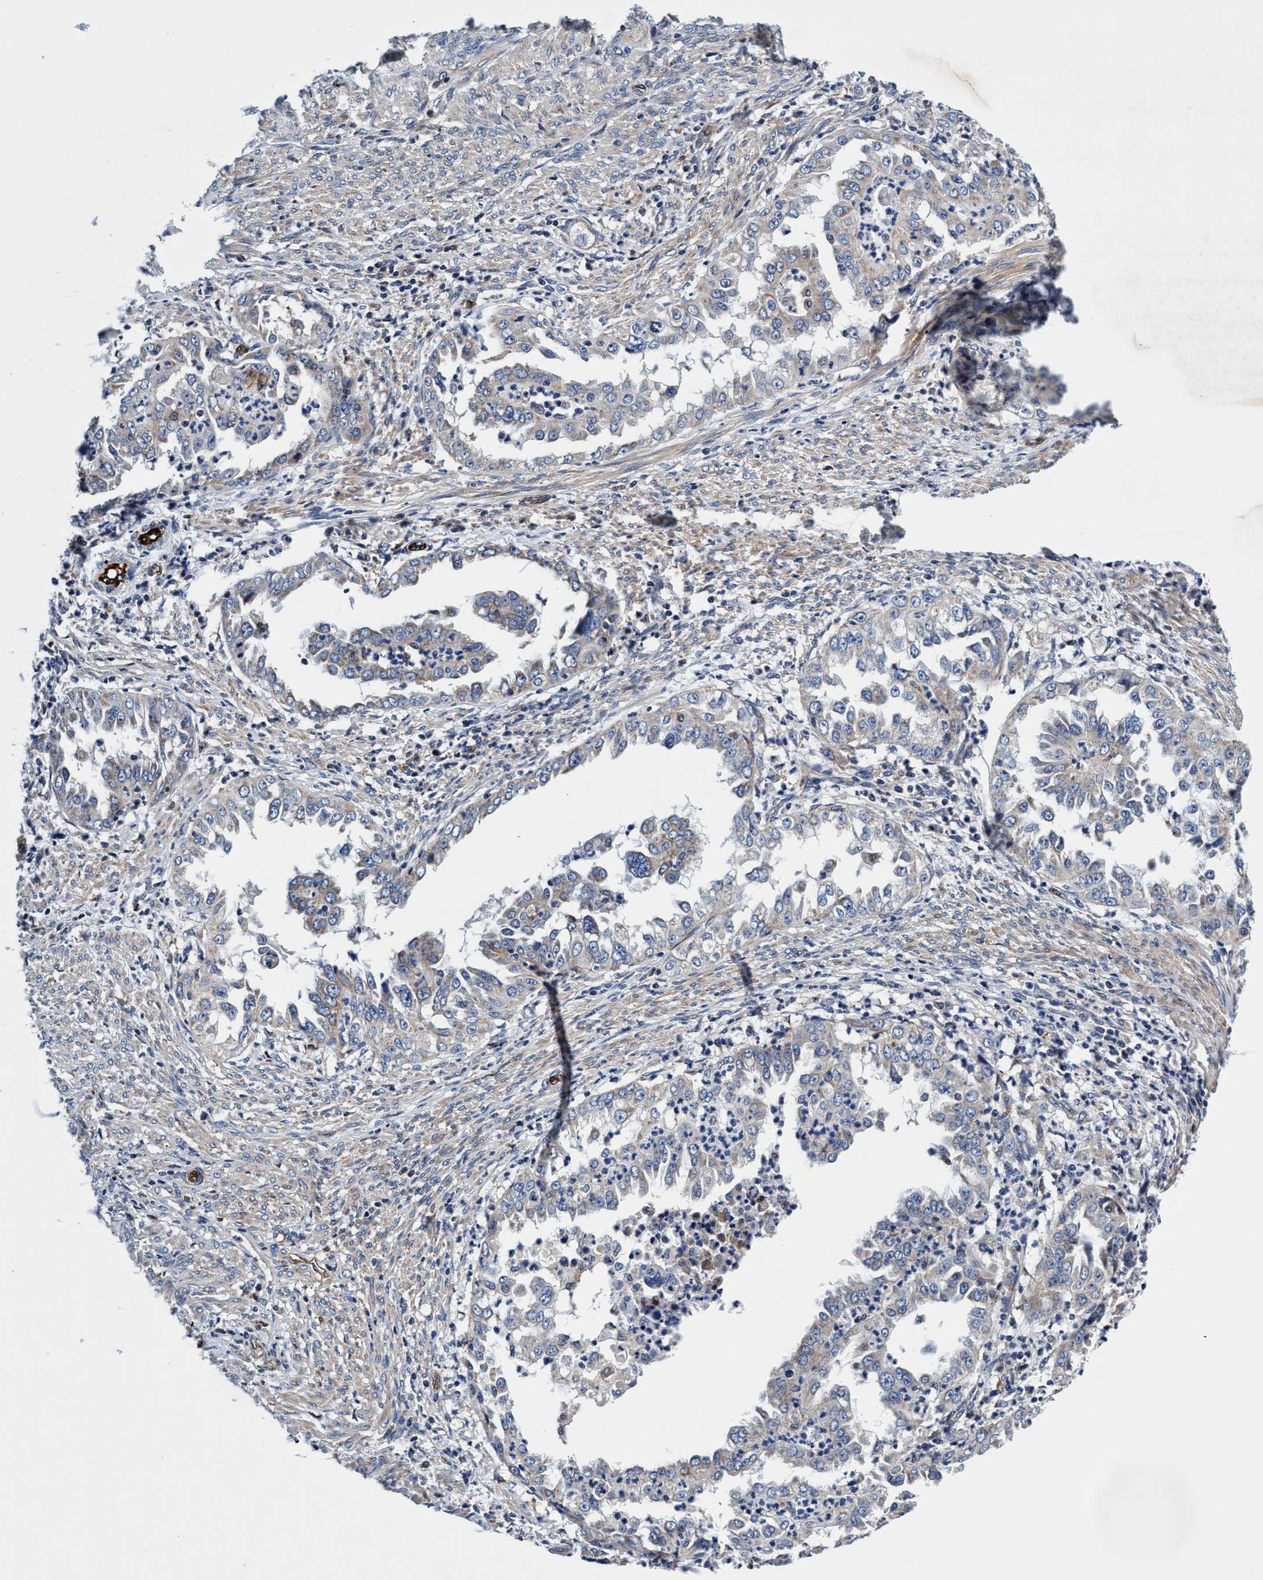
{"staining": {"intensity": "weak", "quantity": "<25%", "location": "cytoplasmic/membranous"}, "tissue": "endometrial cancer", "cell_type": "Tumor cells", "image_type": "cancer", "snomed": [{"axis": "morphology", "description": "Adenocarcinoma, NOS"}, {"axis": "topography", "description": "Endometrium"}], "caption": "The immunohistochemistry image has no significant expression in tumor cells of endometrial cancer tissue.", "gene": "UBALD2", "patient": {"sex": "female", "age": 85}}